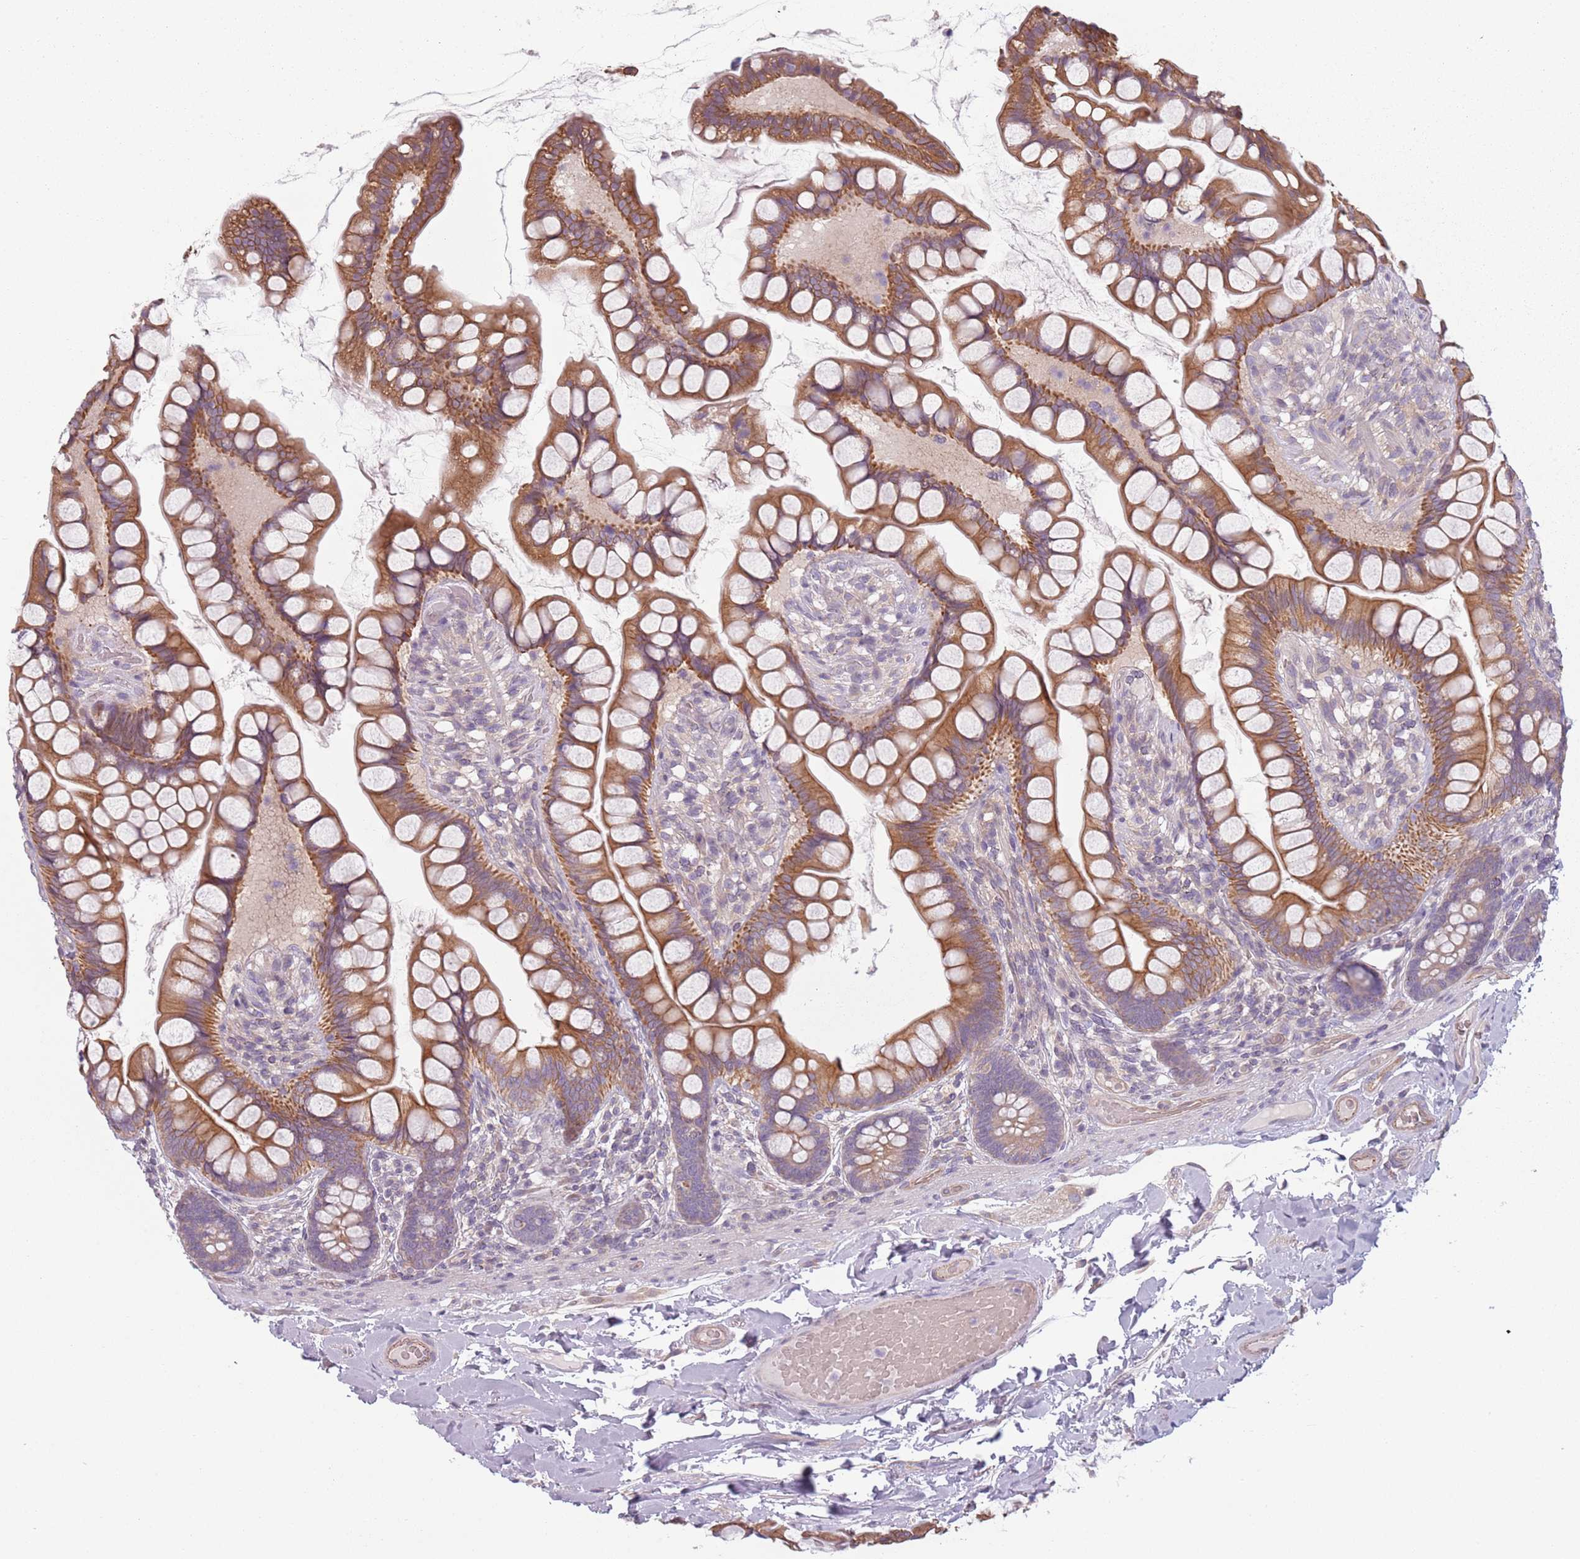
{"staining": {"intensity": "moderate", "quantity": ">75%", "location": "cytoplasmic/membranous"}, "tissue": "small intestine", "cell_type": "Glandular cells", "image_type": "normal", "snomed": [{"axis": "morphology", "description": "Normal tissue, NOS"}, {"axis": "topography", "description": "Small intestine"}], "caption": "This micrograph reveals unremarkable small intestine stained with IHC to label a protein in brown. The cytoplasmic/membranous of glandular cells show moderate positivity for the protein. Nuclei are counter-stained blue.", "gene": "TLCD2", "patient": {"sex": "male", "age": 70}}